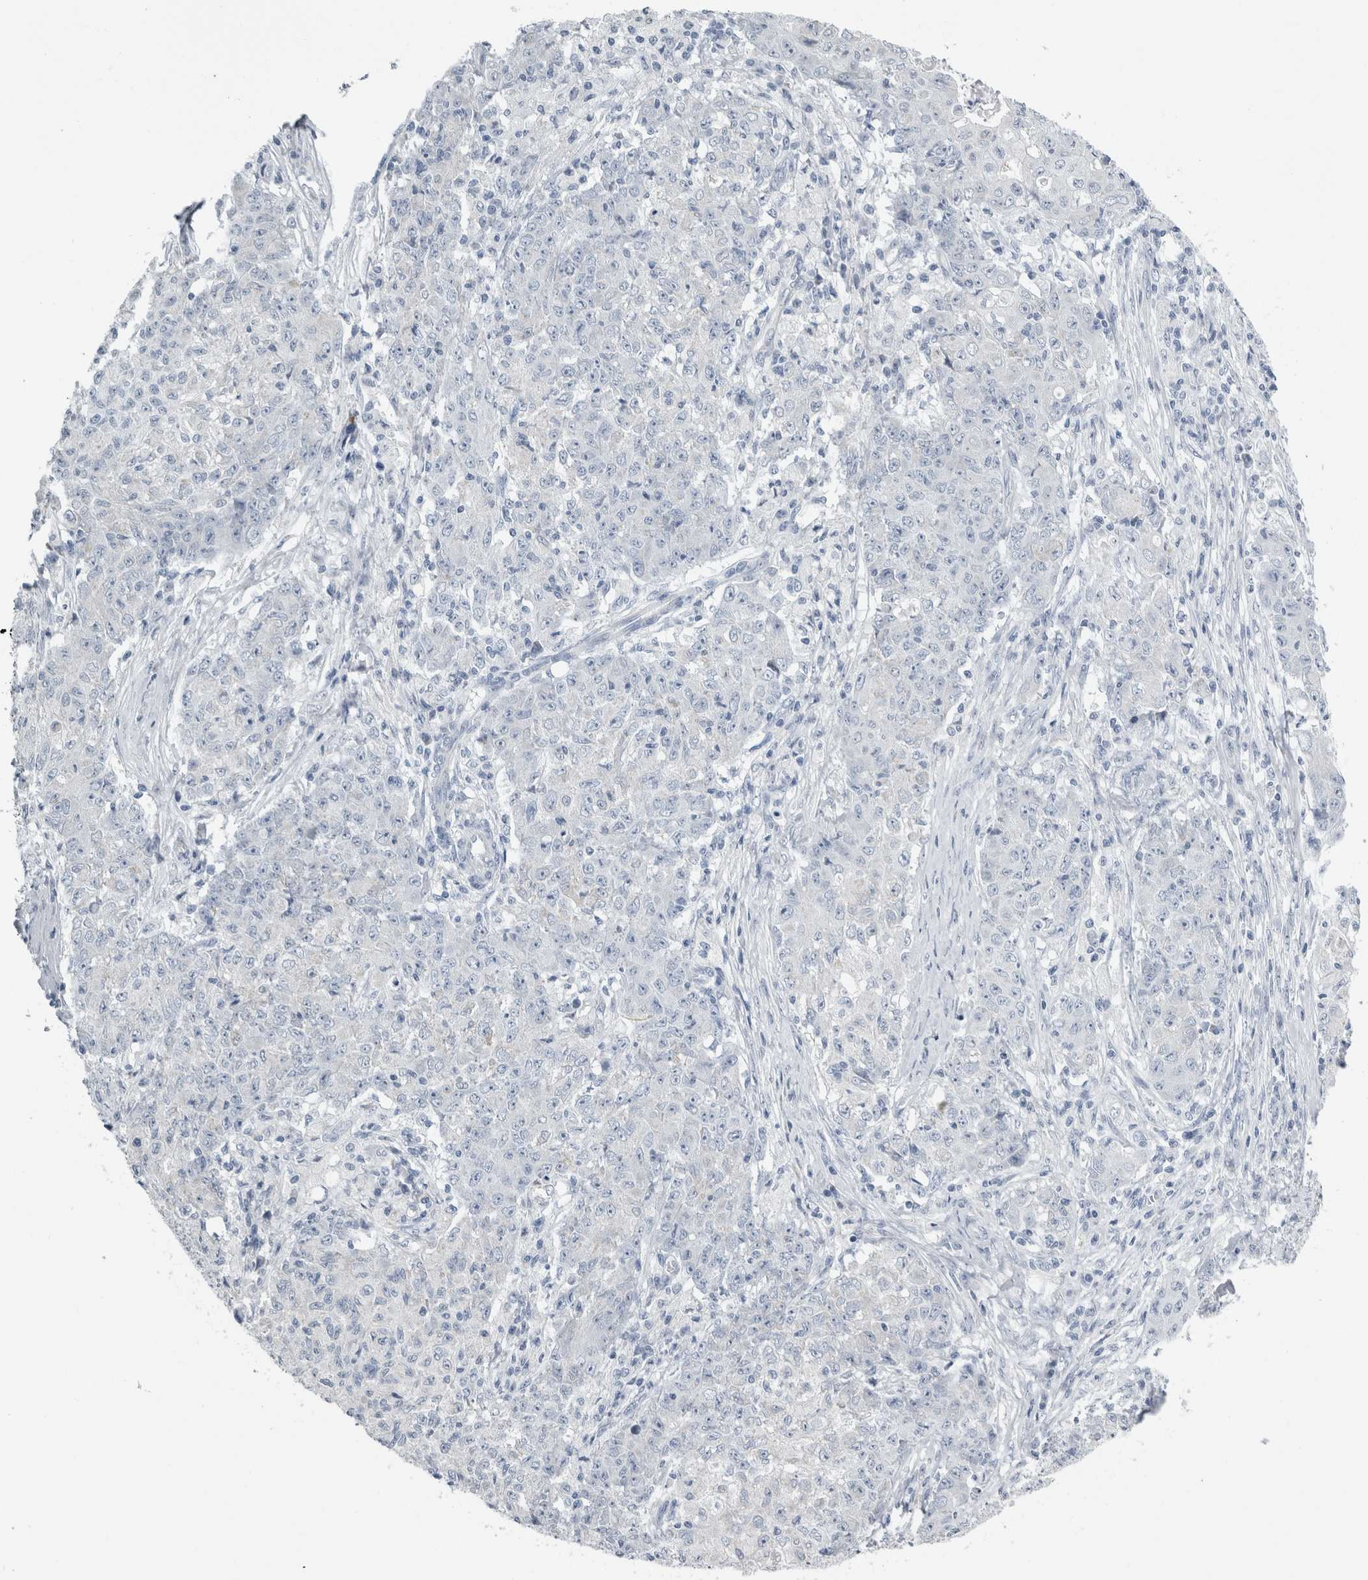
{"staining": {"intensity": "negative", "quantity": "none", "location": "none"}, "tissue": "ovarian cancer", "cell_type": "Tumor cells", "image_type": "cancer", "snomed": [{"axis": "morphology", "description": "Carcinoma, endometroid"}, {"axis": "topography", "description": "Ovary"}], "caption": "DAB (3,3'-diaminobenzidine) immunohistochemical staining of ovarian endometroid carcinoma shows no significant positivity in tumor cells.", "gene": "FXYD7", "patient": {"sex": "female", "age": 42}}